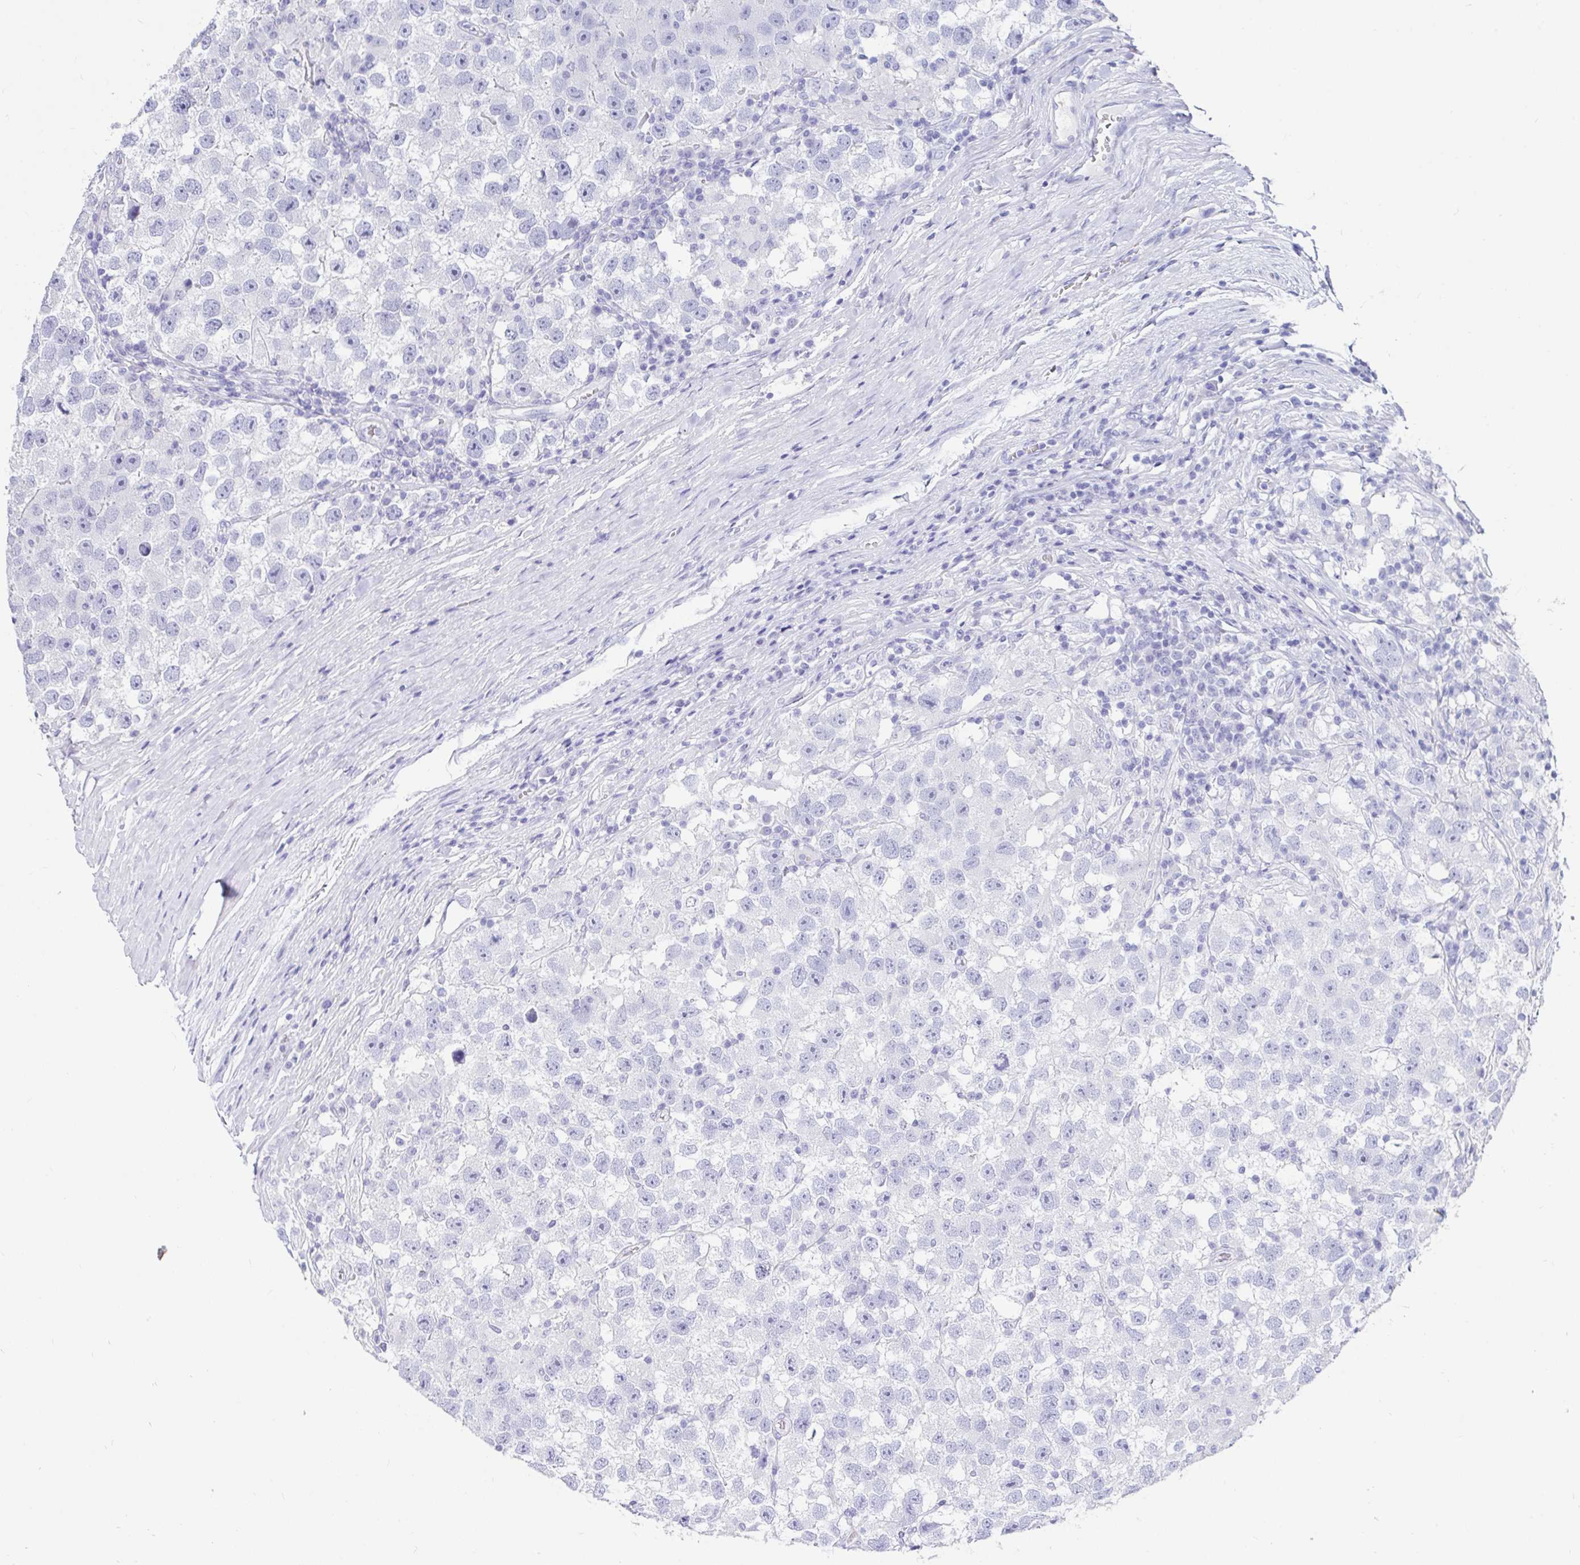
{"staining": {"intensity": "negative", "quantity": "none", "location": "none"}, "tissue": "testis cancer", "cell_type": "Tumor cells", "image_type": "cancer", "snomed": [{"axis": "morphology", "description": "Seminoma, NOS"}, {"axis": "topography", "description": "Testis"}], "caption": "Immunohistochemistry (IHC) of testis seminoma demonstrates no staining in tumor cells.", "gene": "ZPBP2", "patient": {"sex": "male", "age": 26}}